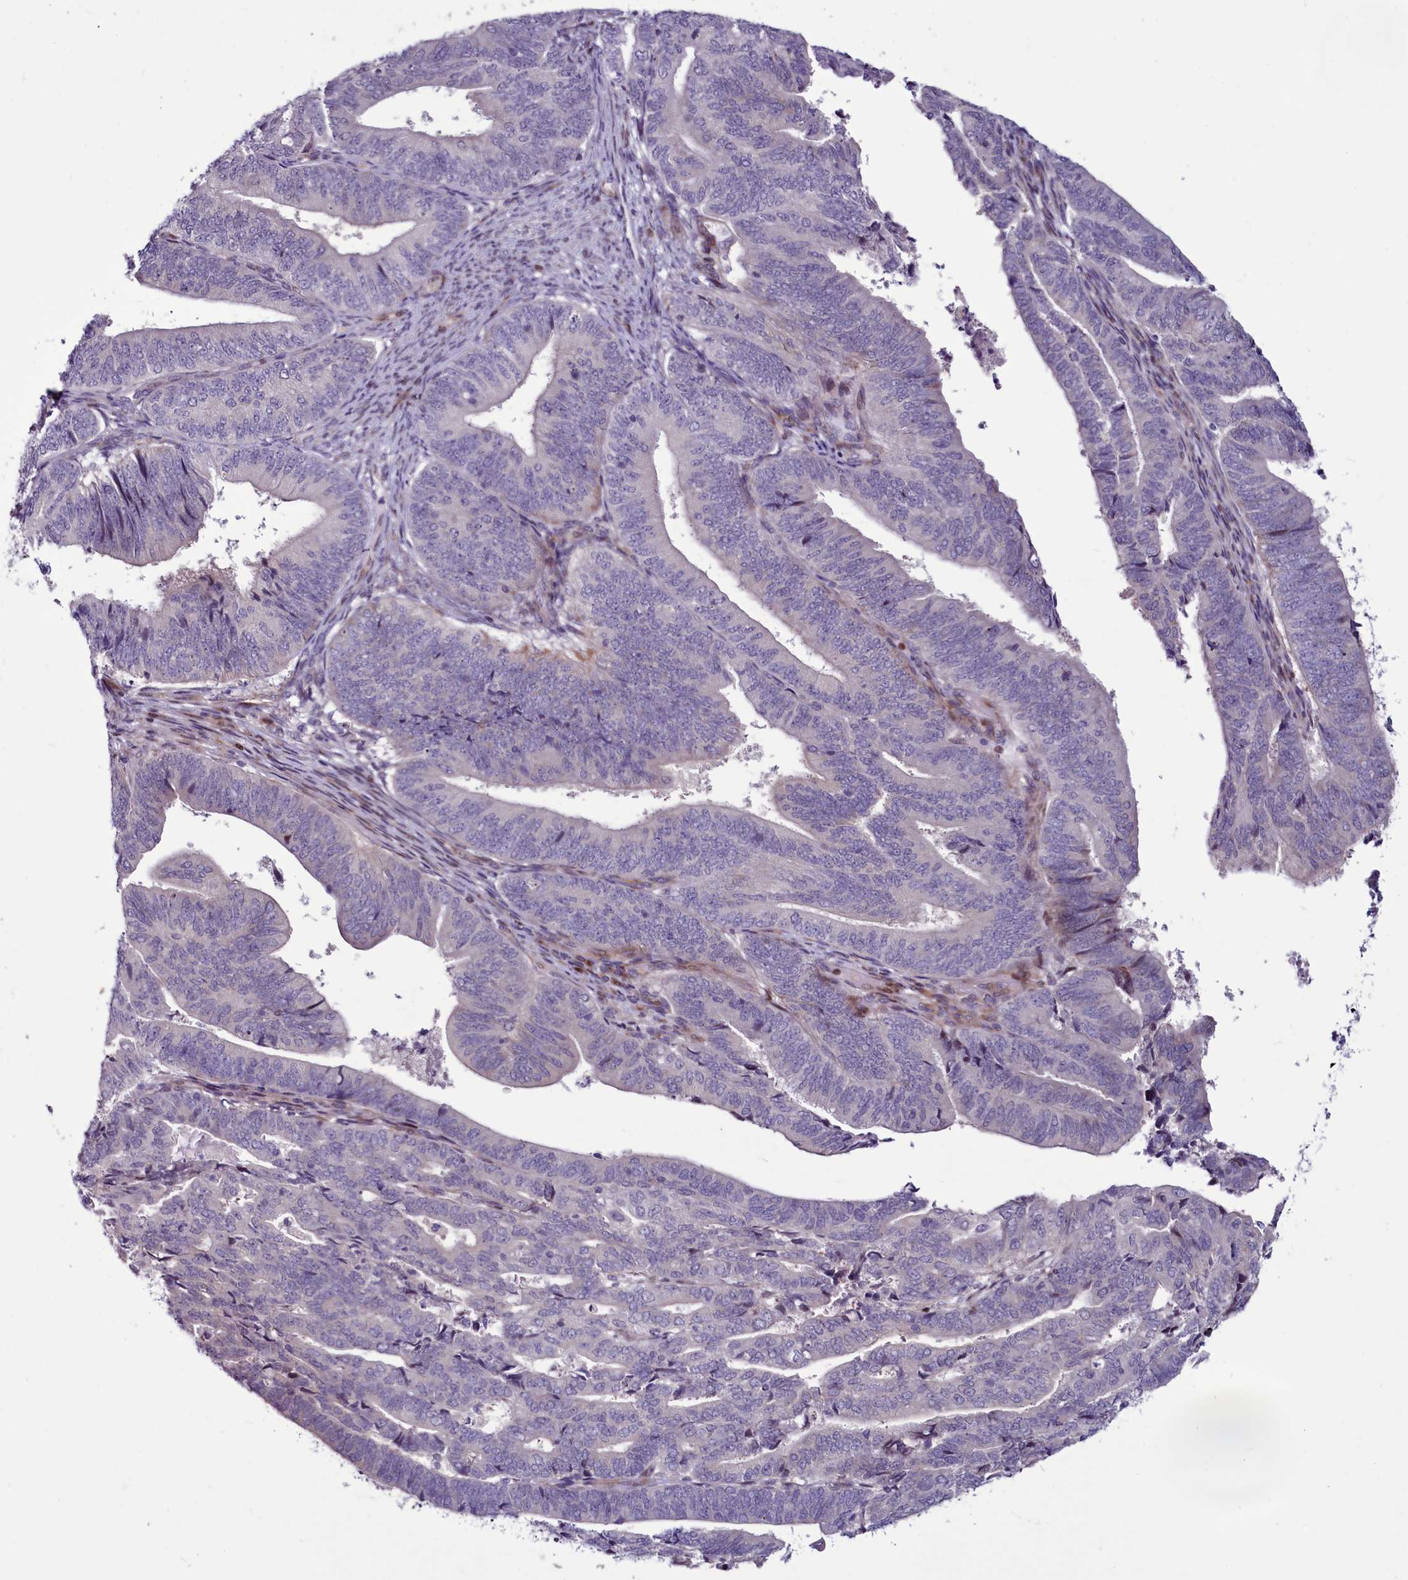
{"staining": {"intensity": "negative", "quantity": "none", "location": "none"}, "tissue": "endometrial cancer", "cell_type": "Tumor cells", "image_type": "cancer", "snomed": [{"axis": "morphology", "description": "Adenocarcinoma, NOS"}, {"axis": "topography", "description": "Endometrium"}], "caption": "Immunohistochemistry image of adenocarcinoma (endometrial) stained for a protein (brown), which exhibits no positivity in tumor cells. (DAB immunohistochemistry (IHC) visualized using brightfield microscopy, high magnification).", "gene": "WBP11", "patient": {"sex": "female", "age": 70}}